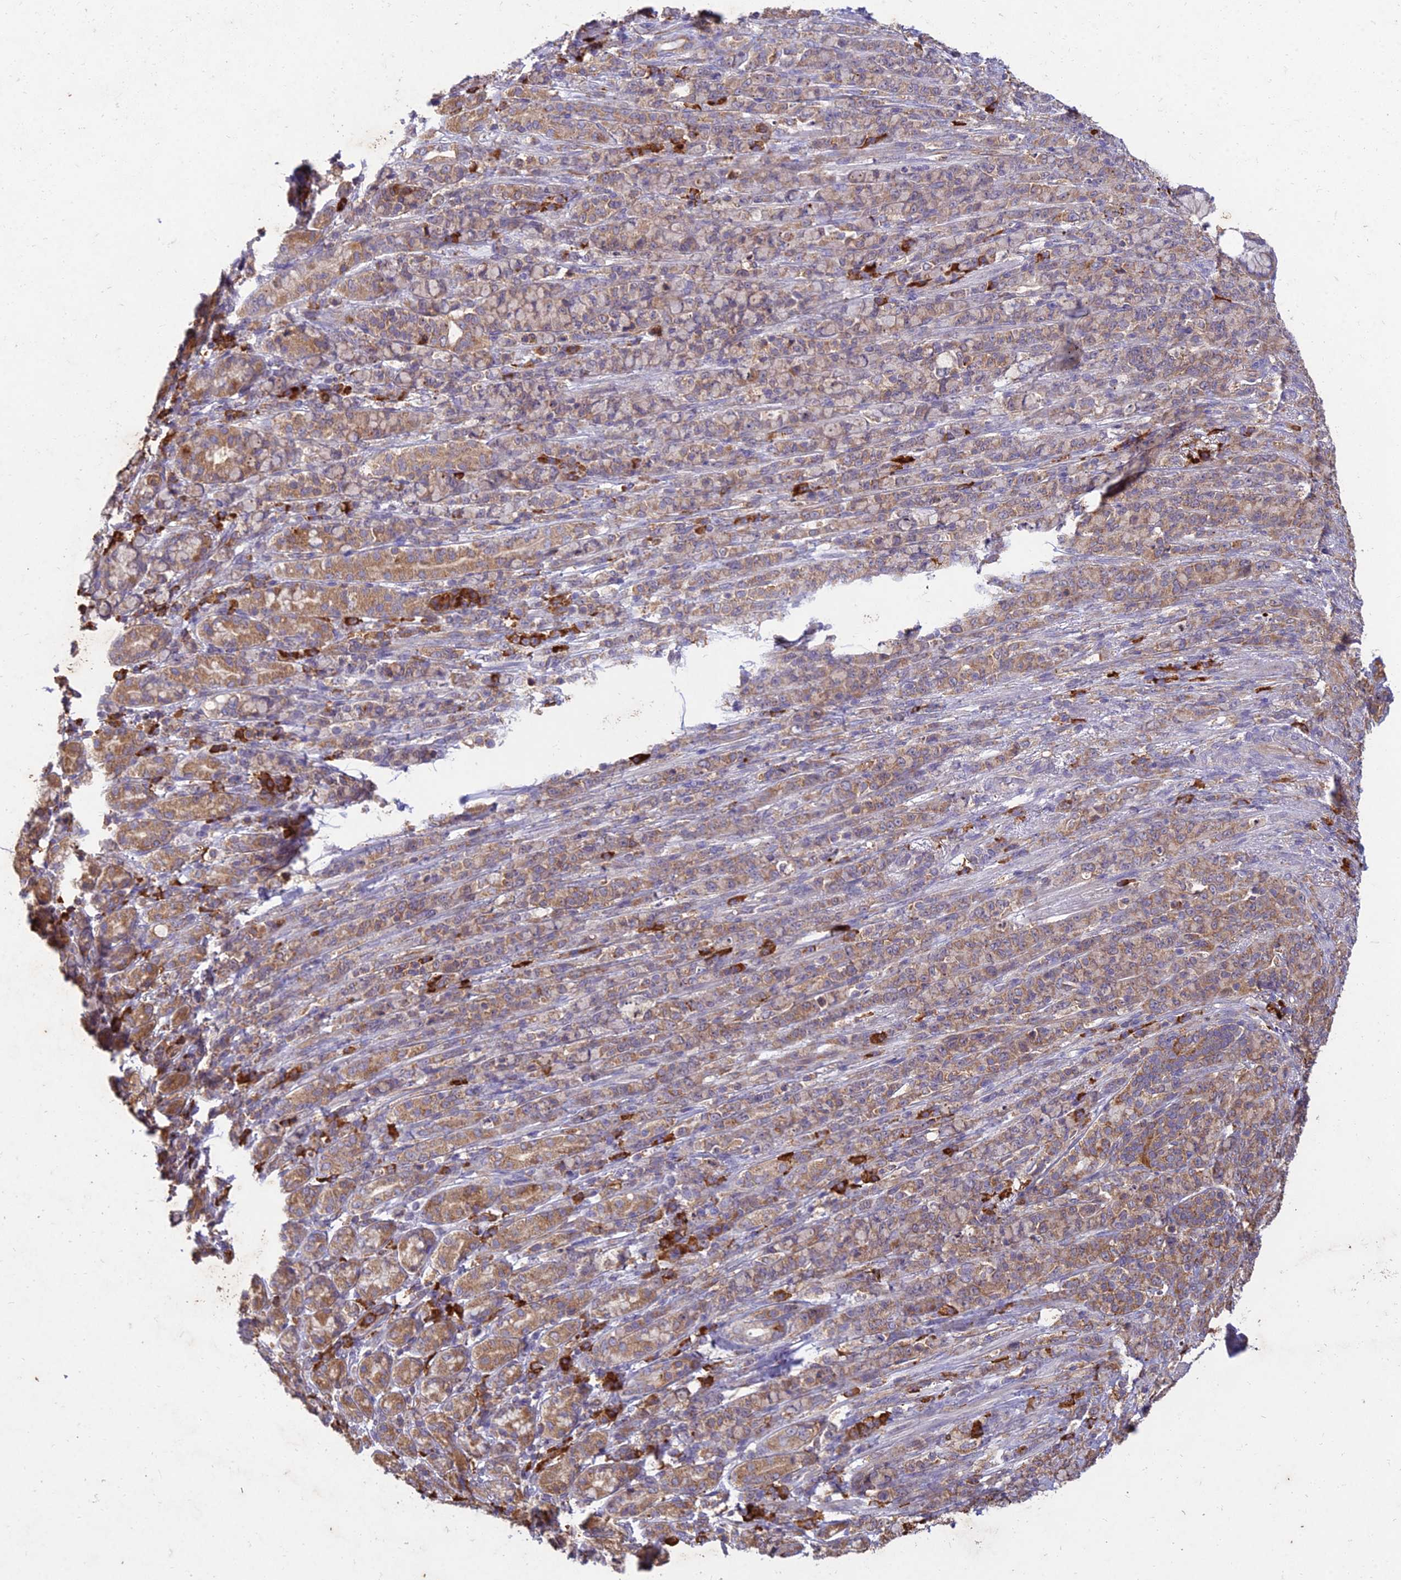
{"staining": {"intensity": "moderate", "quantity": "25%-75%", "location": "cytoplasmic/membranous"}, "tissue": "stomach cancer", "cell_type": "Tumor cells", "image_type": "cancer", "snomed": [{"axis": "morphology", "description": "Normal tissue, NOS"}, {"axis": "morphology", "description": "Adenocarcinoma, NOS"}, {"axis": "topography", "description": "Stomach"}], "caption": "Immunohistochemical staining of stomach adenocarcinoma exhibits medium levels of moderate cytoplasmic/membranous protein staining in approximately 25%-75% of tumor cells.", "gene": "NXNL2", "patient": {"sex": "female", "age": 79}}